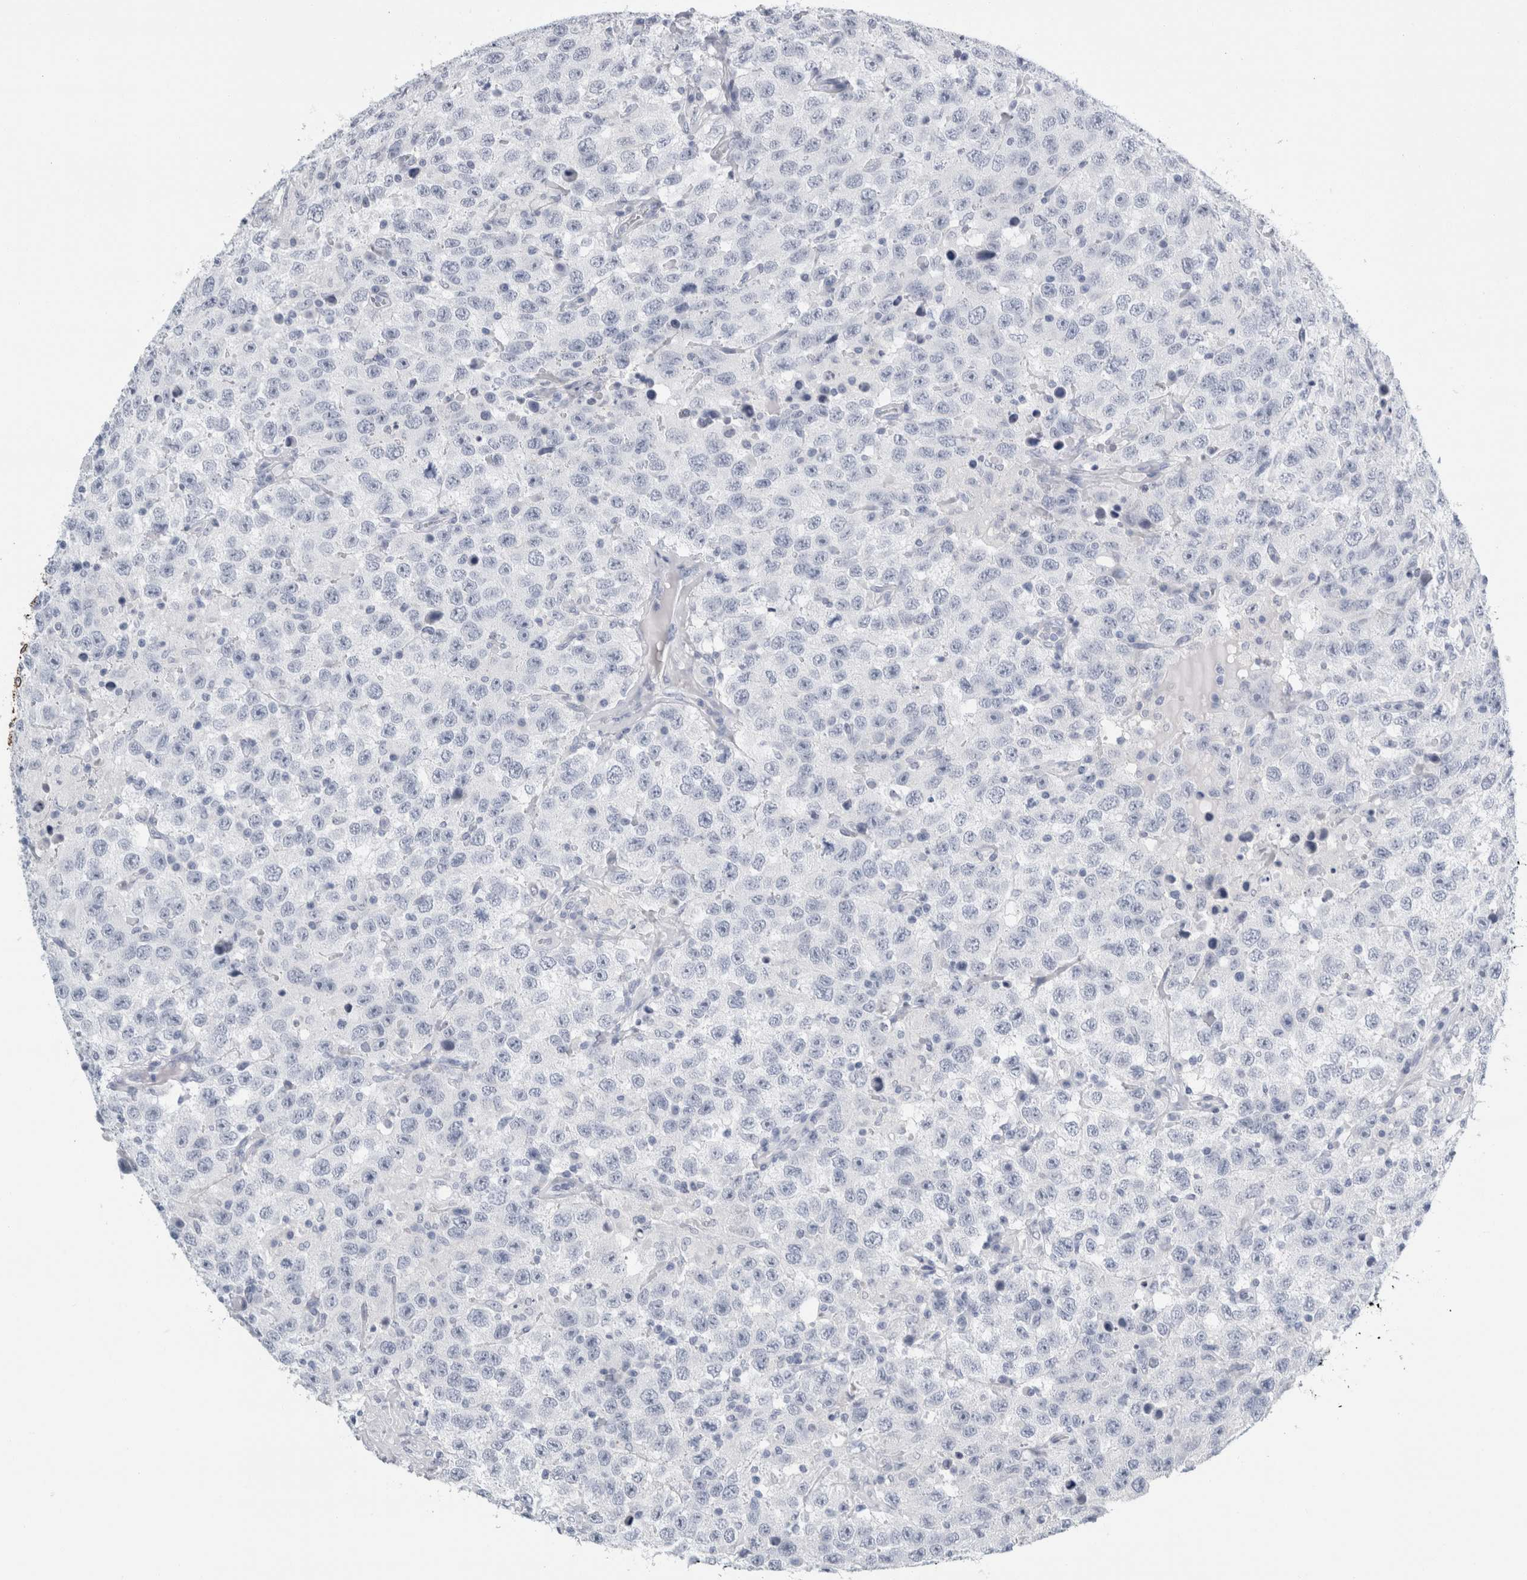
{"staining": {"intensity": "negative", "quantity": "none", "location": "none"}, "tissue": "testis cancer", "cell_type": "Tumor cells", "image_type": "cancer", "snomed": [{"axis": "morphology", "description": "Seminoma, NOS"}, {"axis": "topography", "description": "Testis"}], "caption": "Seminoma (testis) was stained to show a protein in brown. There is no significant positivity in tumor cells.", "gene": "RPH3AL", "patient": {"sex": "male", "age": 41}}